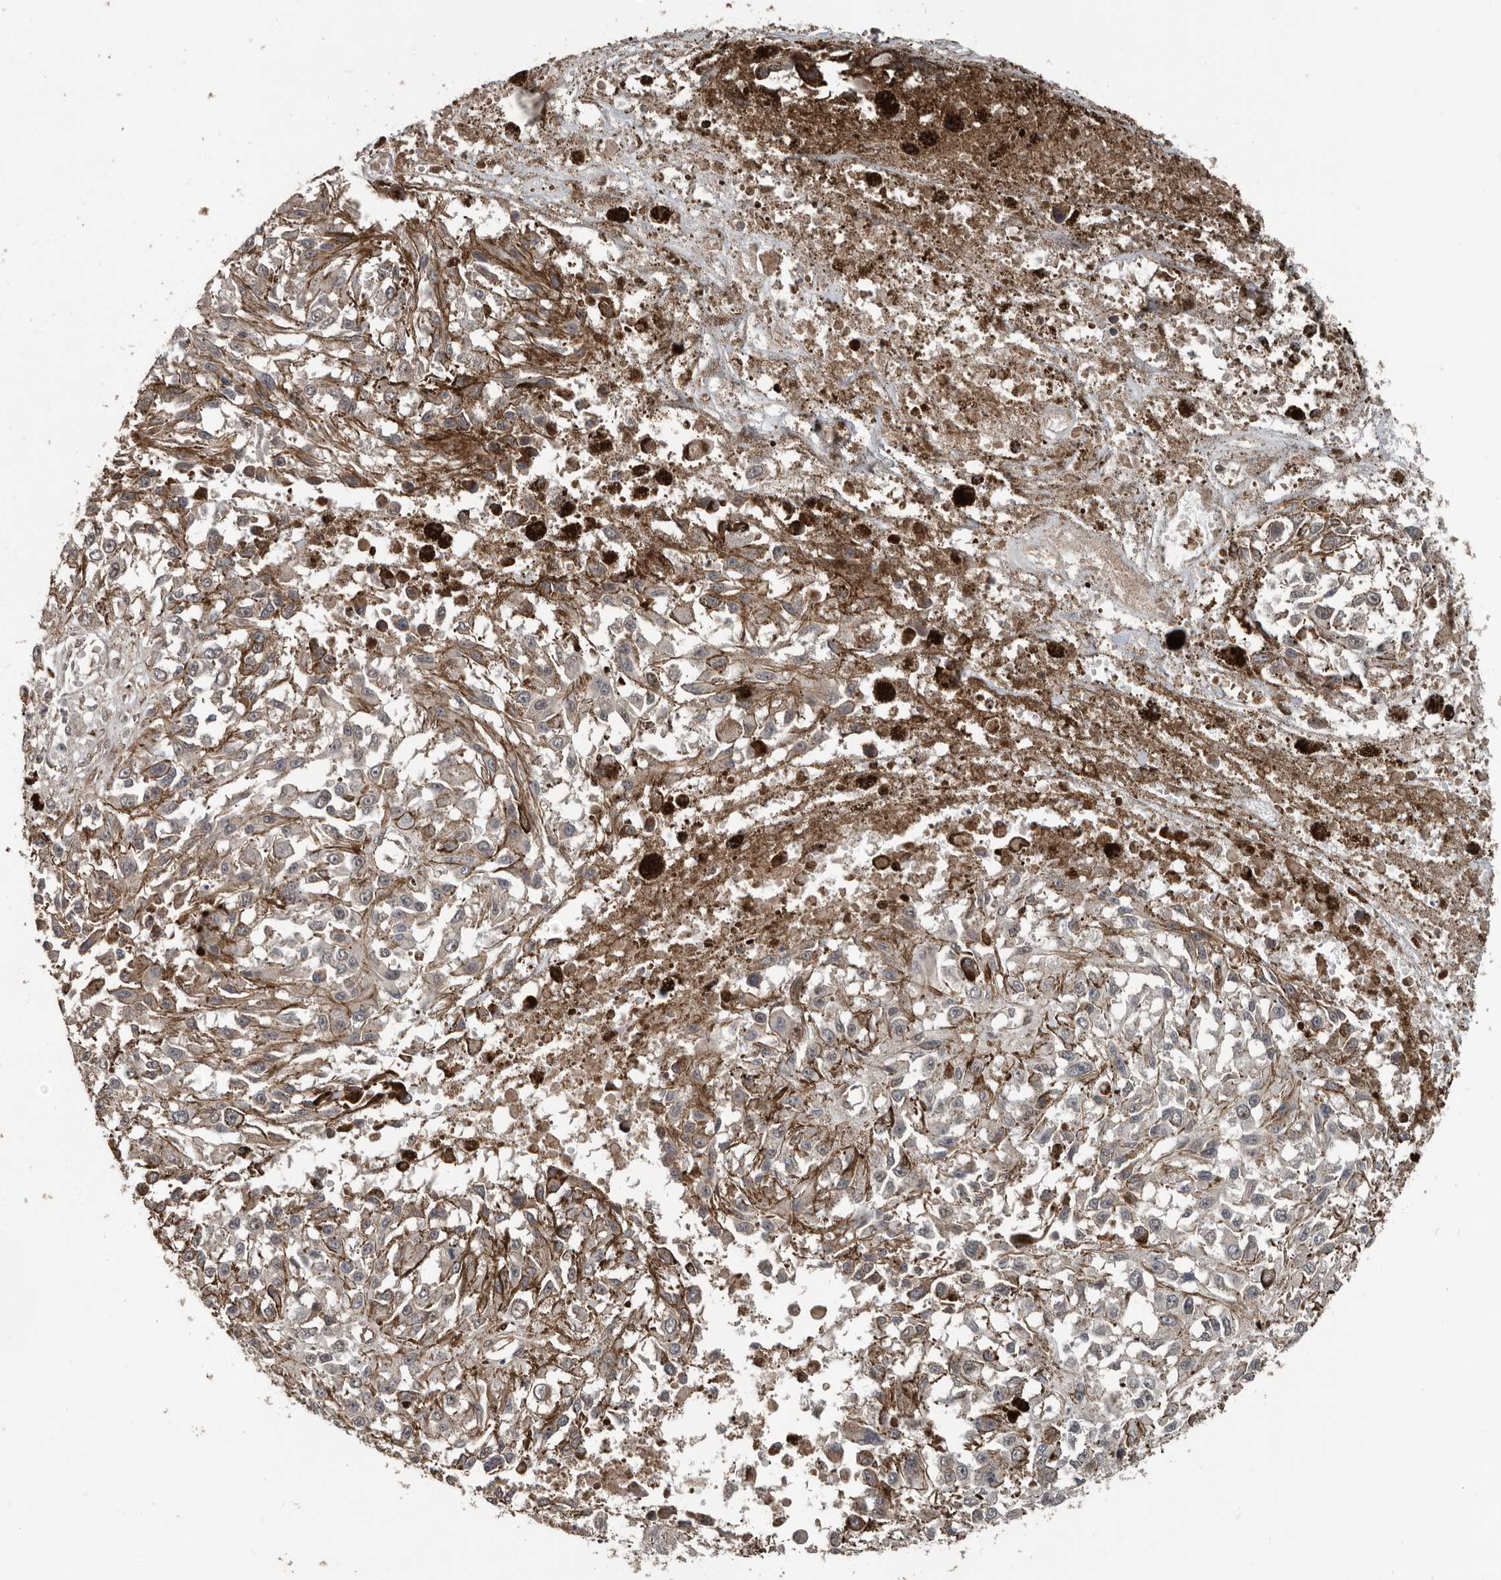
{"staining": {"intensity": "negative", "quantity": "none", "location": "none"}, "tissue": "melanoma", "cell_type": "Tumor cells", "image_type": "cancer", "snomed": [{"axis": "morphology", "description": "Malignant melanoma, Metastatic site"}, {"axis": "topography", "description": "Lymph node"}], "caption": "Immunohistochemistry of human melanoma demonstrates no positivity in tumor cells. (Stains: DAB IHC with hematoxylin counter stain, Microscopy: brightfield microscopy at high magnification).", "gene": "YOD1", "patient": {"sex": "male", "age": 59}}